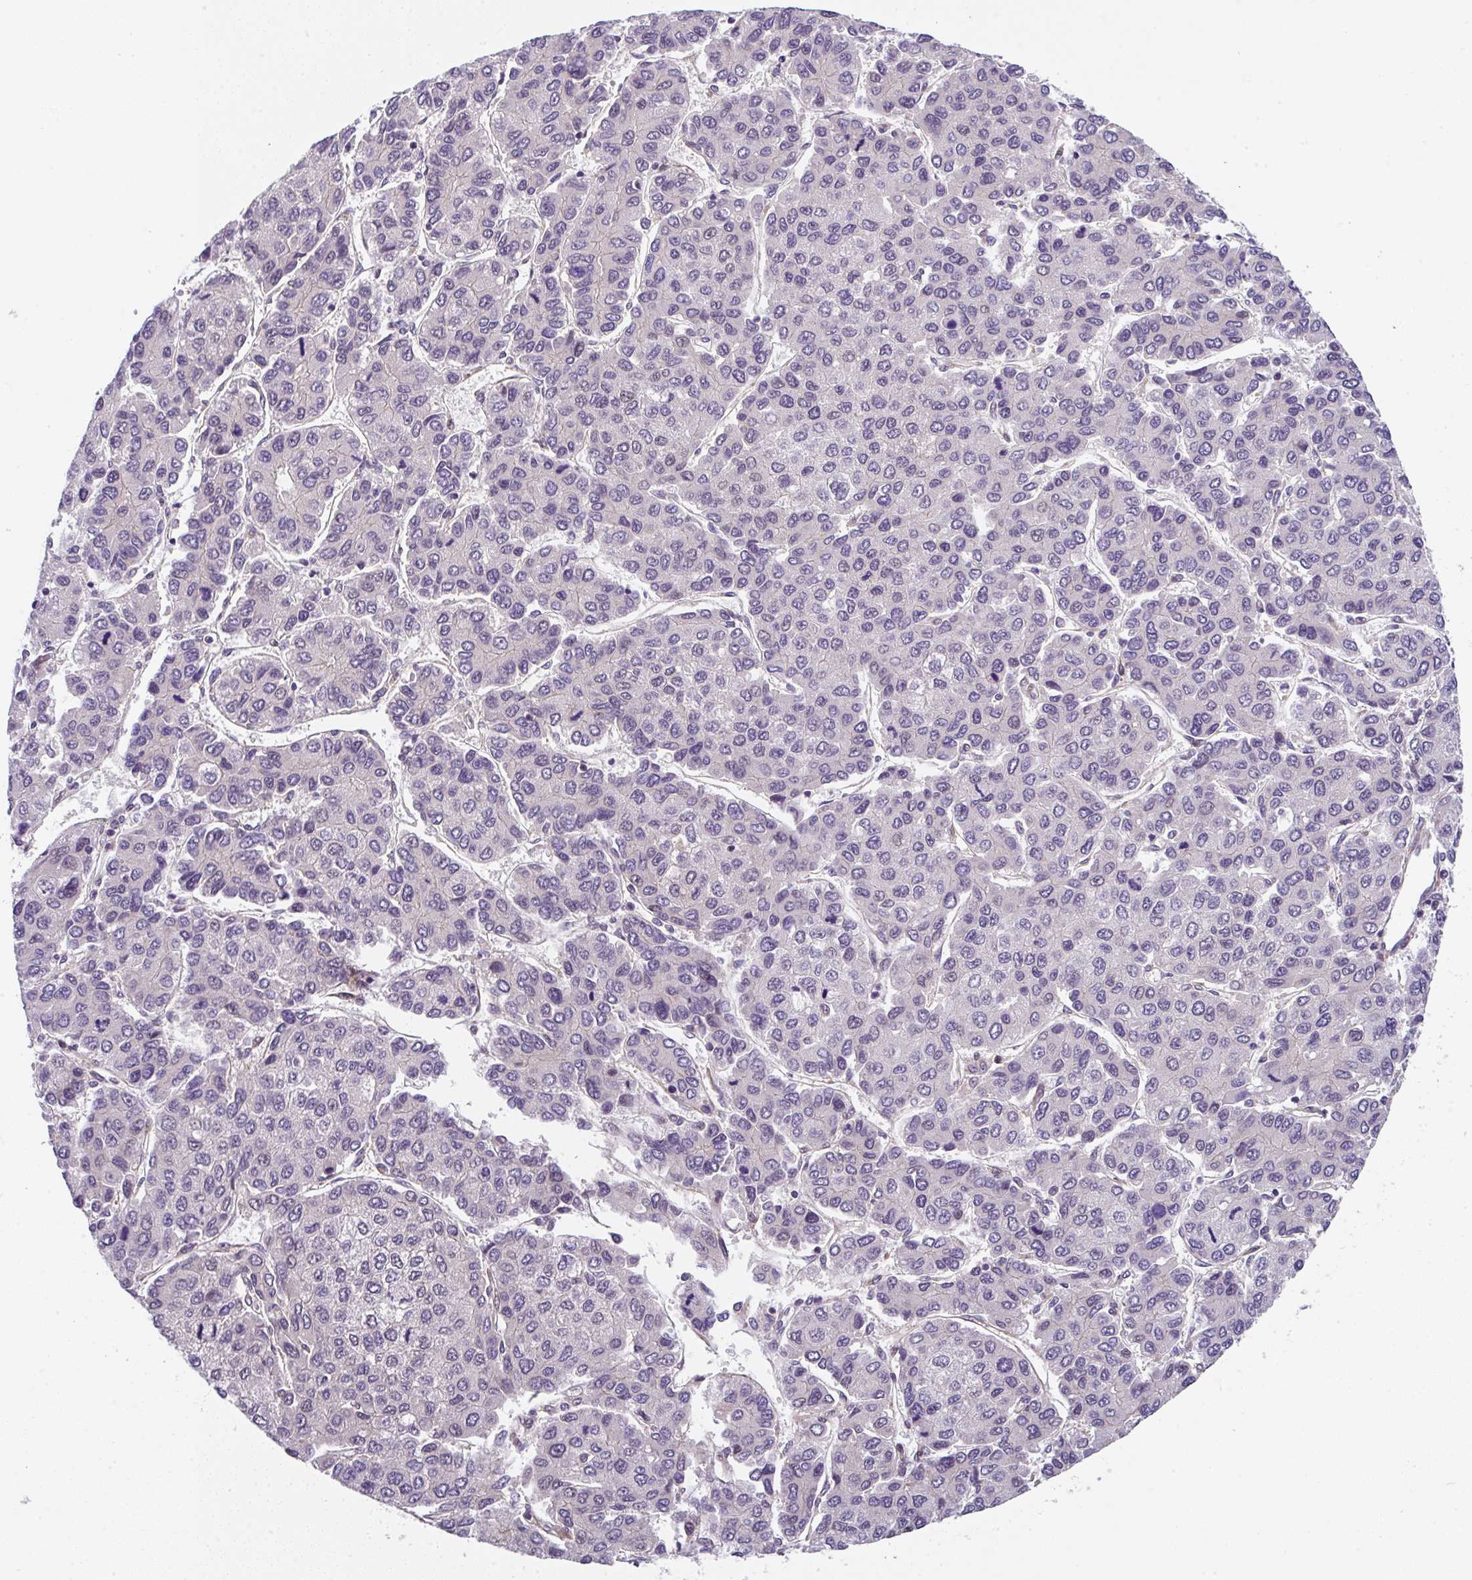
{"staining": {"intensity": "negative", "quantity": "none", "location": "none"}, "tissue": "liver cancer", "cell_type": "Tumor cells", "image_type": "cancer", "snomed": [{"axis": "morphology", "description": "Carcinoma, Hepatocellular, NOS"}, {"axis": "topography", "description": "Liver"}], "caption": "Immunohistochemistry of human liver cancer (hepatocellular carcinoma) exhibits no expression in tumor cells.", "gene": "ZNF696", "patient": {"sex": "female", "age": 66}}